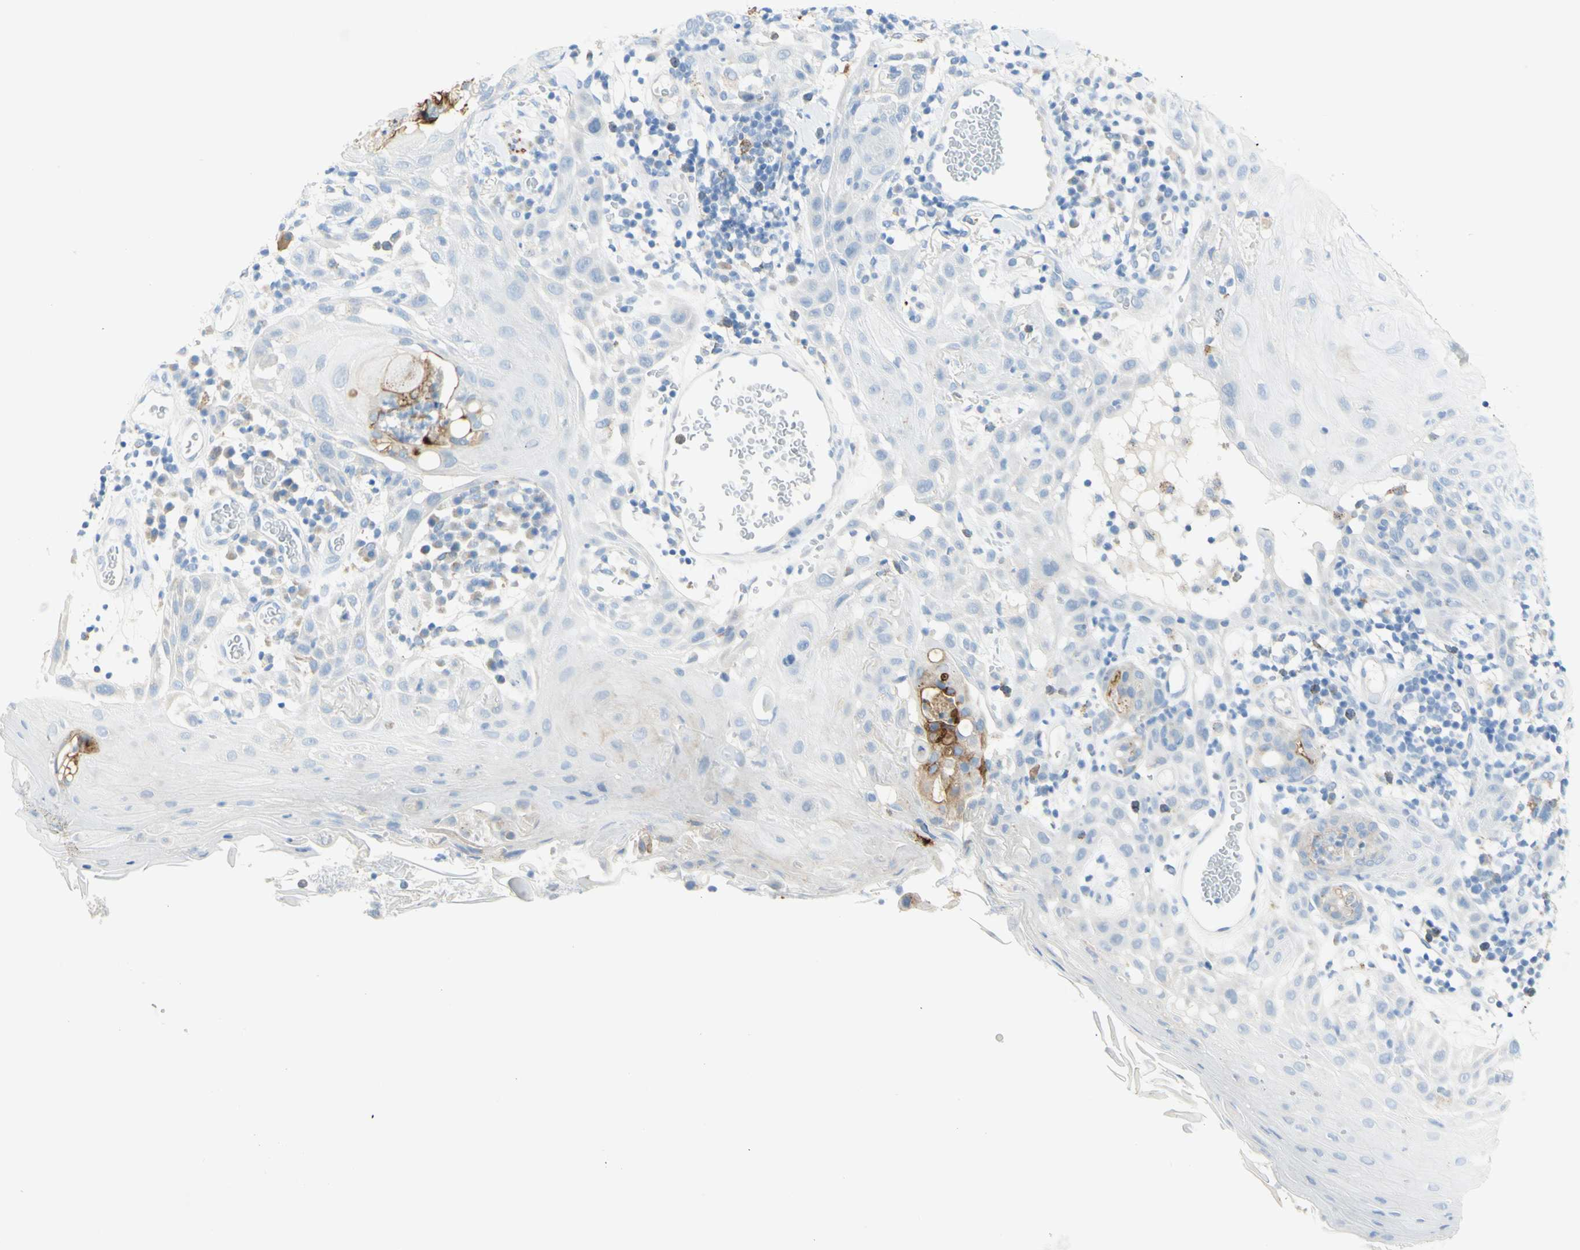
{"staining": {"intensity": "negative", "quantity": "none", "location": "none"}, "tissue": "skin cancer", "cell_type": "Tumor cells", "image_type": "cancer", "snomed": [{"axis": "morphology", "description": "Squamous cell carcinoma, NOS"}, {"axis": "topography", "description": "Skin"}], "caption": "Tumor cells show no significant protein staining in skin cancer (squamous cell carcinoma). (Stains: DAB immunohistochemistry (IHC) with hematoxylin counter stain, Microscopy: brightfield microscopy at high magnification).", "gene": "TSPAN1", "patient": {"sex": "male", "age": 24}}